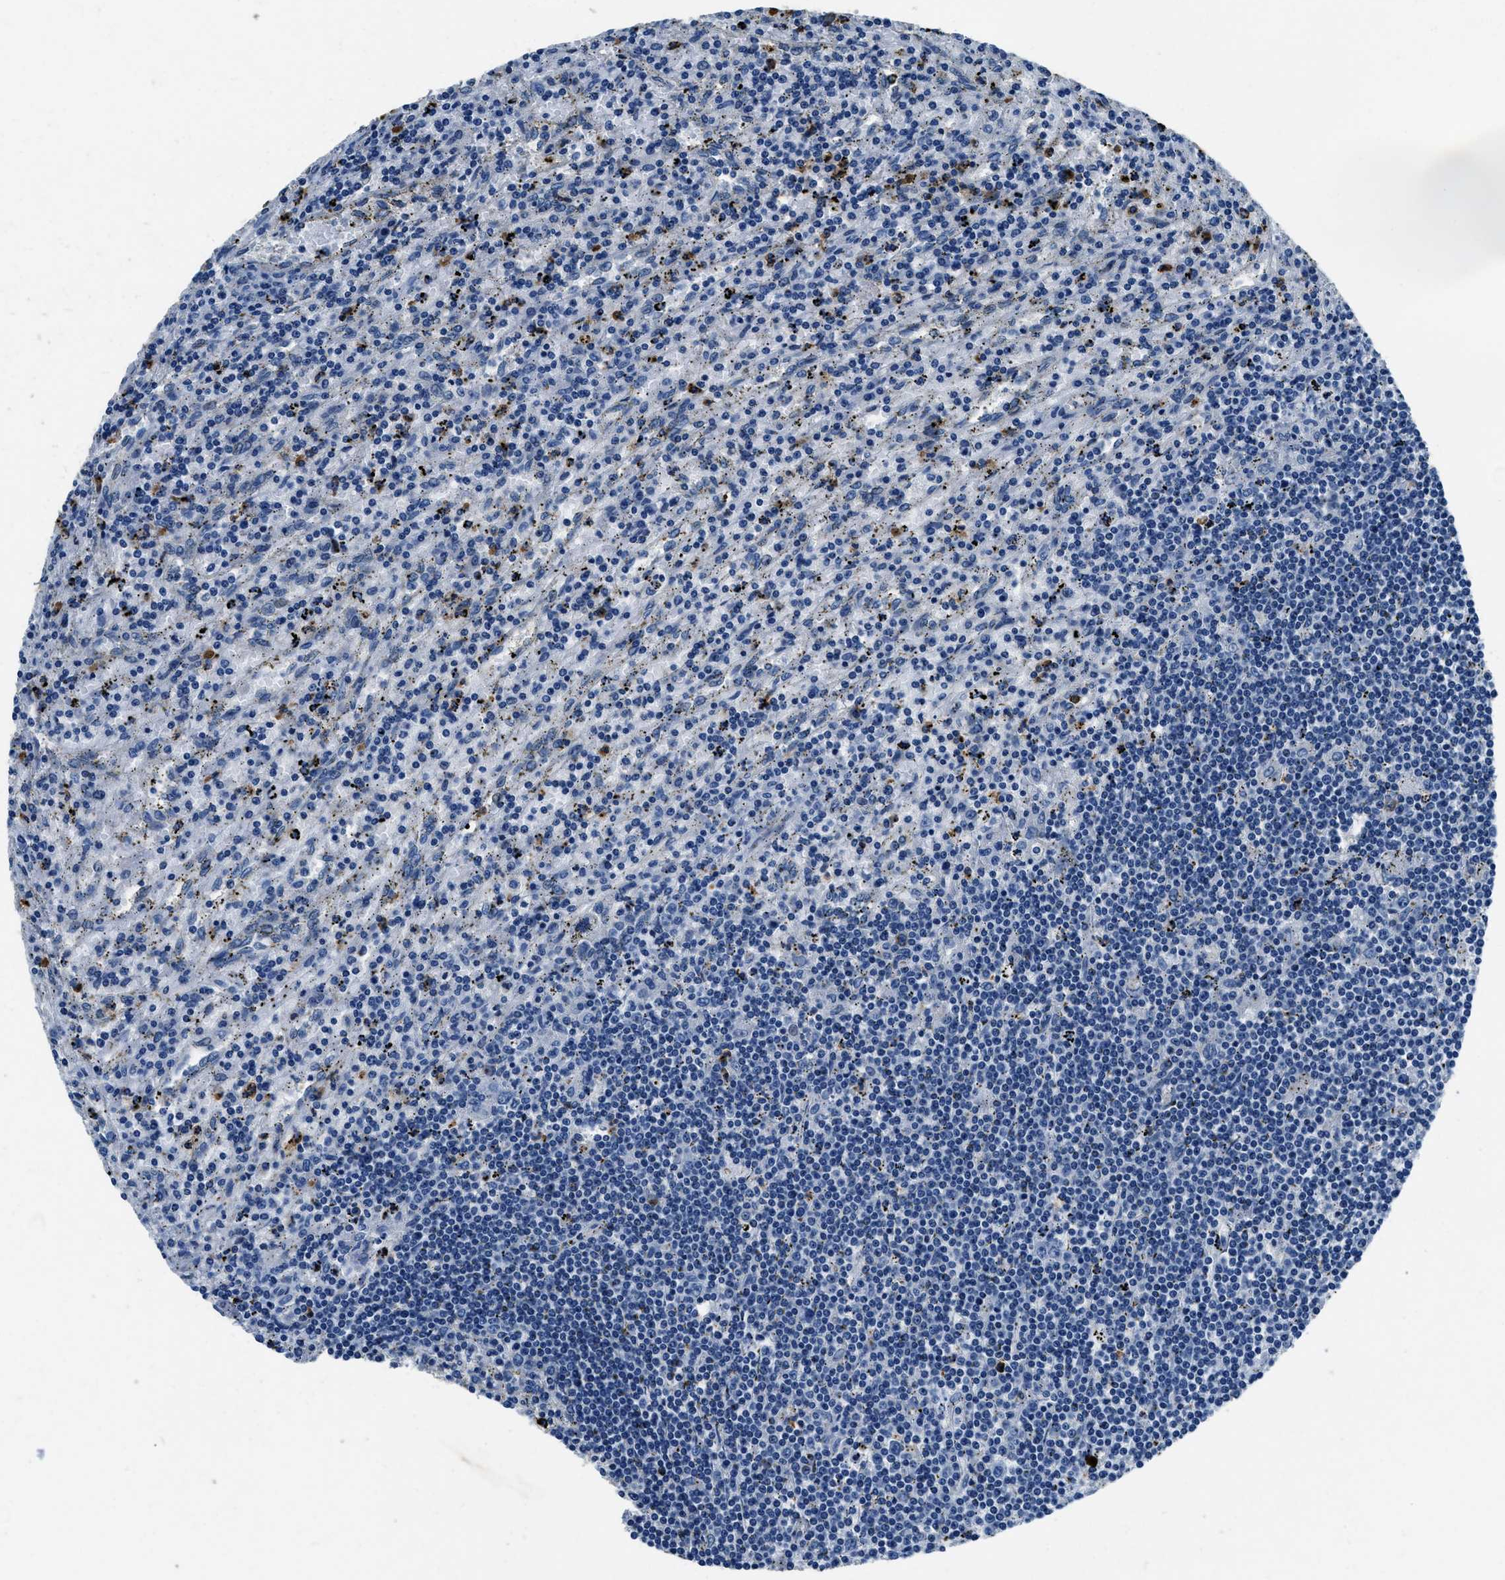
{"staining": {"intensity": "negative", "quantity": "none", "location": "none"}, "tissue": "lymphoma", "cell_type": "Tumor cells", "image_type": "cancer", "snomed": [{"axis": "morphology", "description": "Malignant lymphoma, non-Hodgkin's type, Low grade"}, {"axis": "topography", "description": "Spleen"}], "caption": "Malignant lymphoma, non-Hodgkin's type (low-grade) was stained to show a protein in brown. There is no significant staining in tumor cells.", "gene": "TMEM186", "patient": {"sex": "male", "age": 76}}